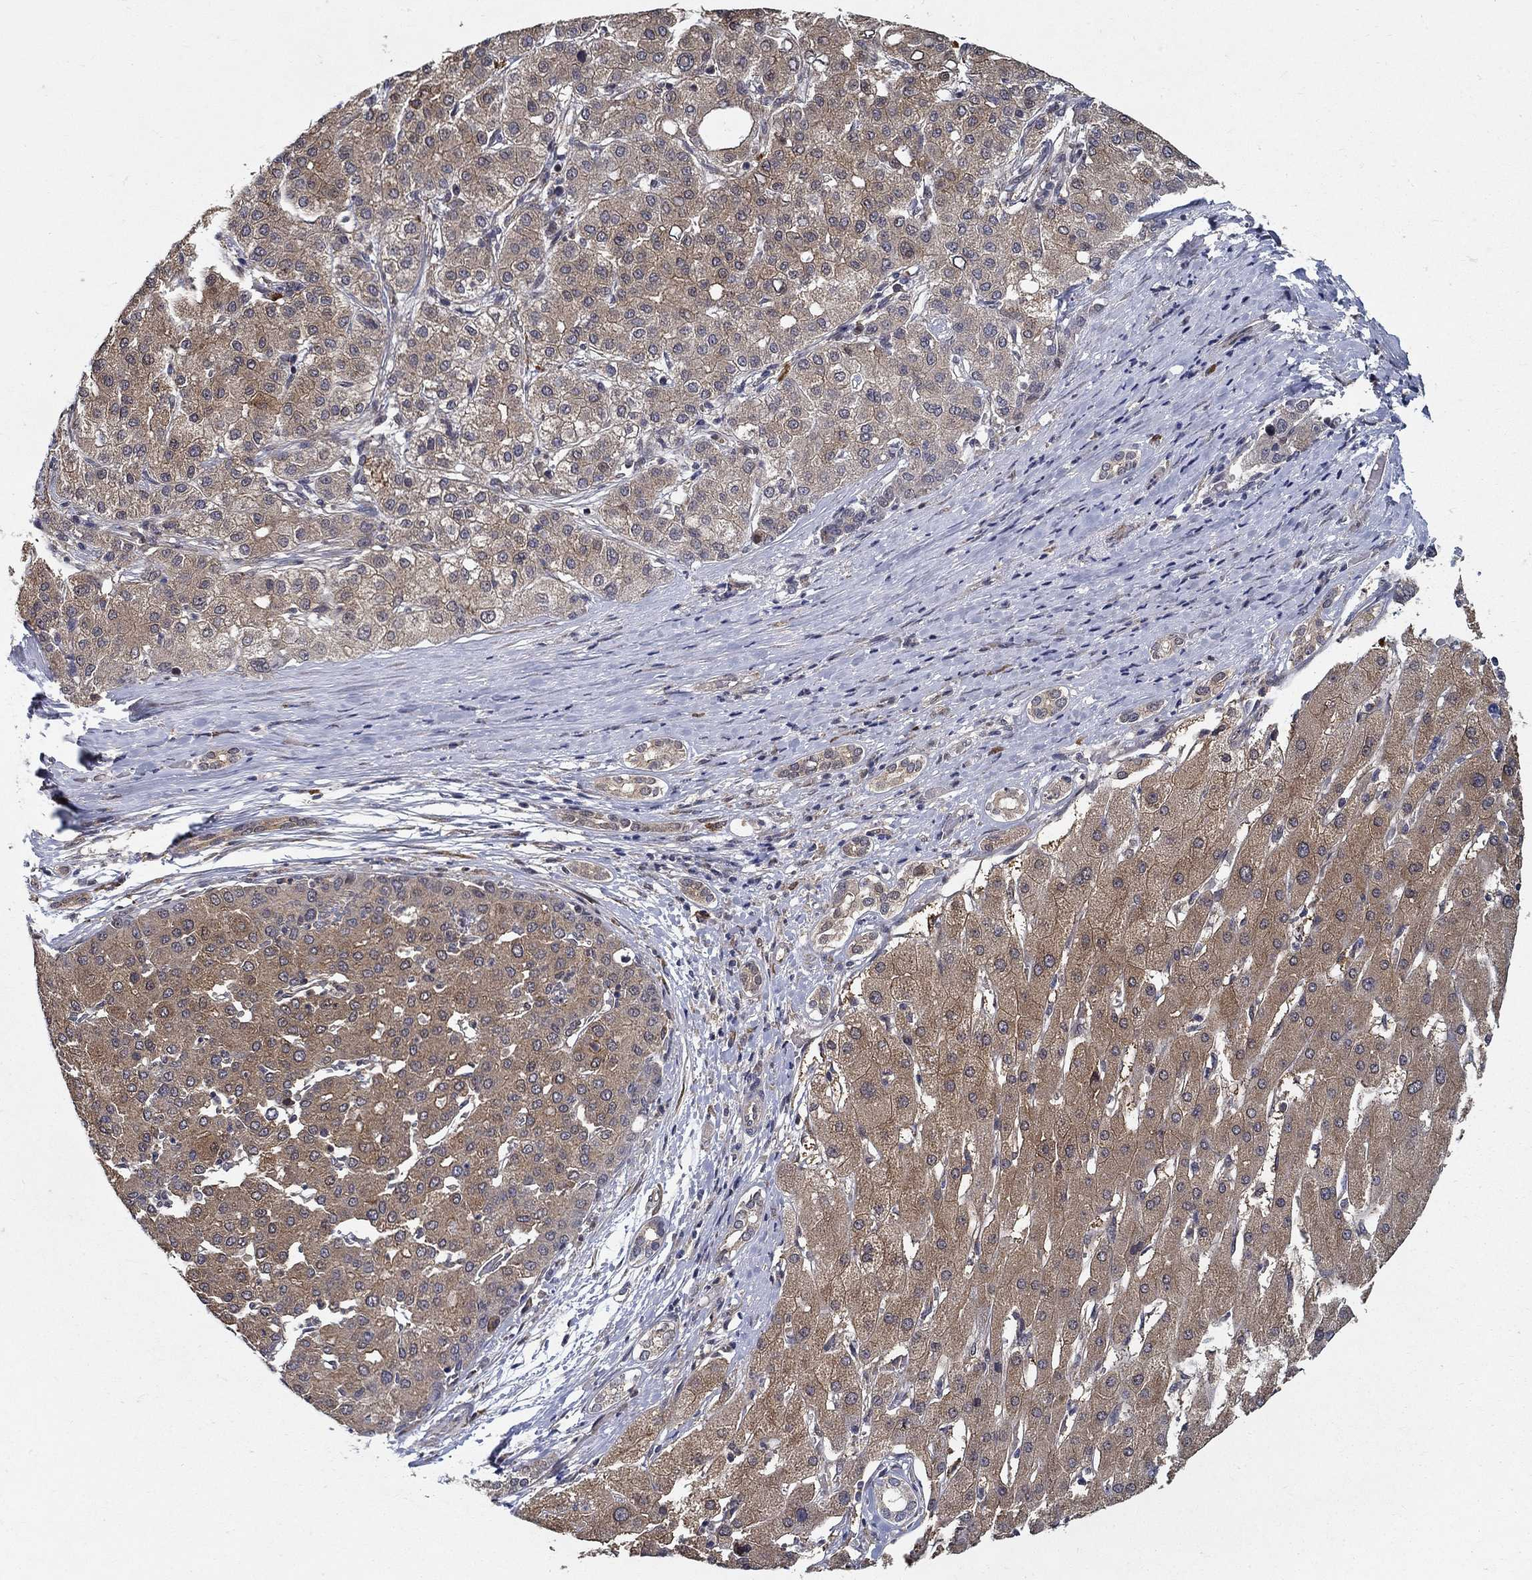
{"staining": {"intensity": "moderate", "quantity": "<25%", "location": "cytoplasmic/membranous"}, "tissue": "liver cancer", "cell_type": "Tumor cells", "image_type": "cancer", "snomed": [{"axis": "morphology", "description": "Carcinoma, Hepatocellular, NOS"}, {"axis": "topography", "description": "Liver"}], "caption": "The histopathology image demonstrates staining of liver cancer, revealing moderate cytoplasmic/membranous protein staining (brown color) within tumor cells.", "gene": "ZNF594", "patient": {"sex": "male", "age": 65}}